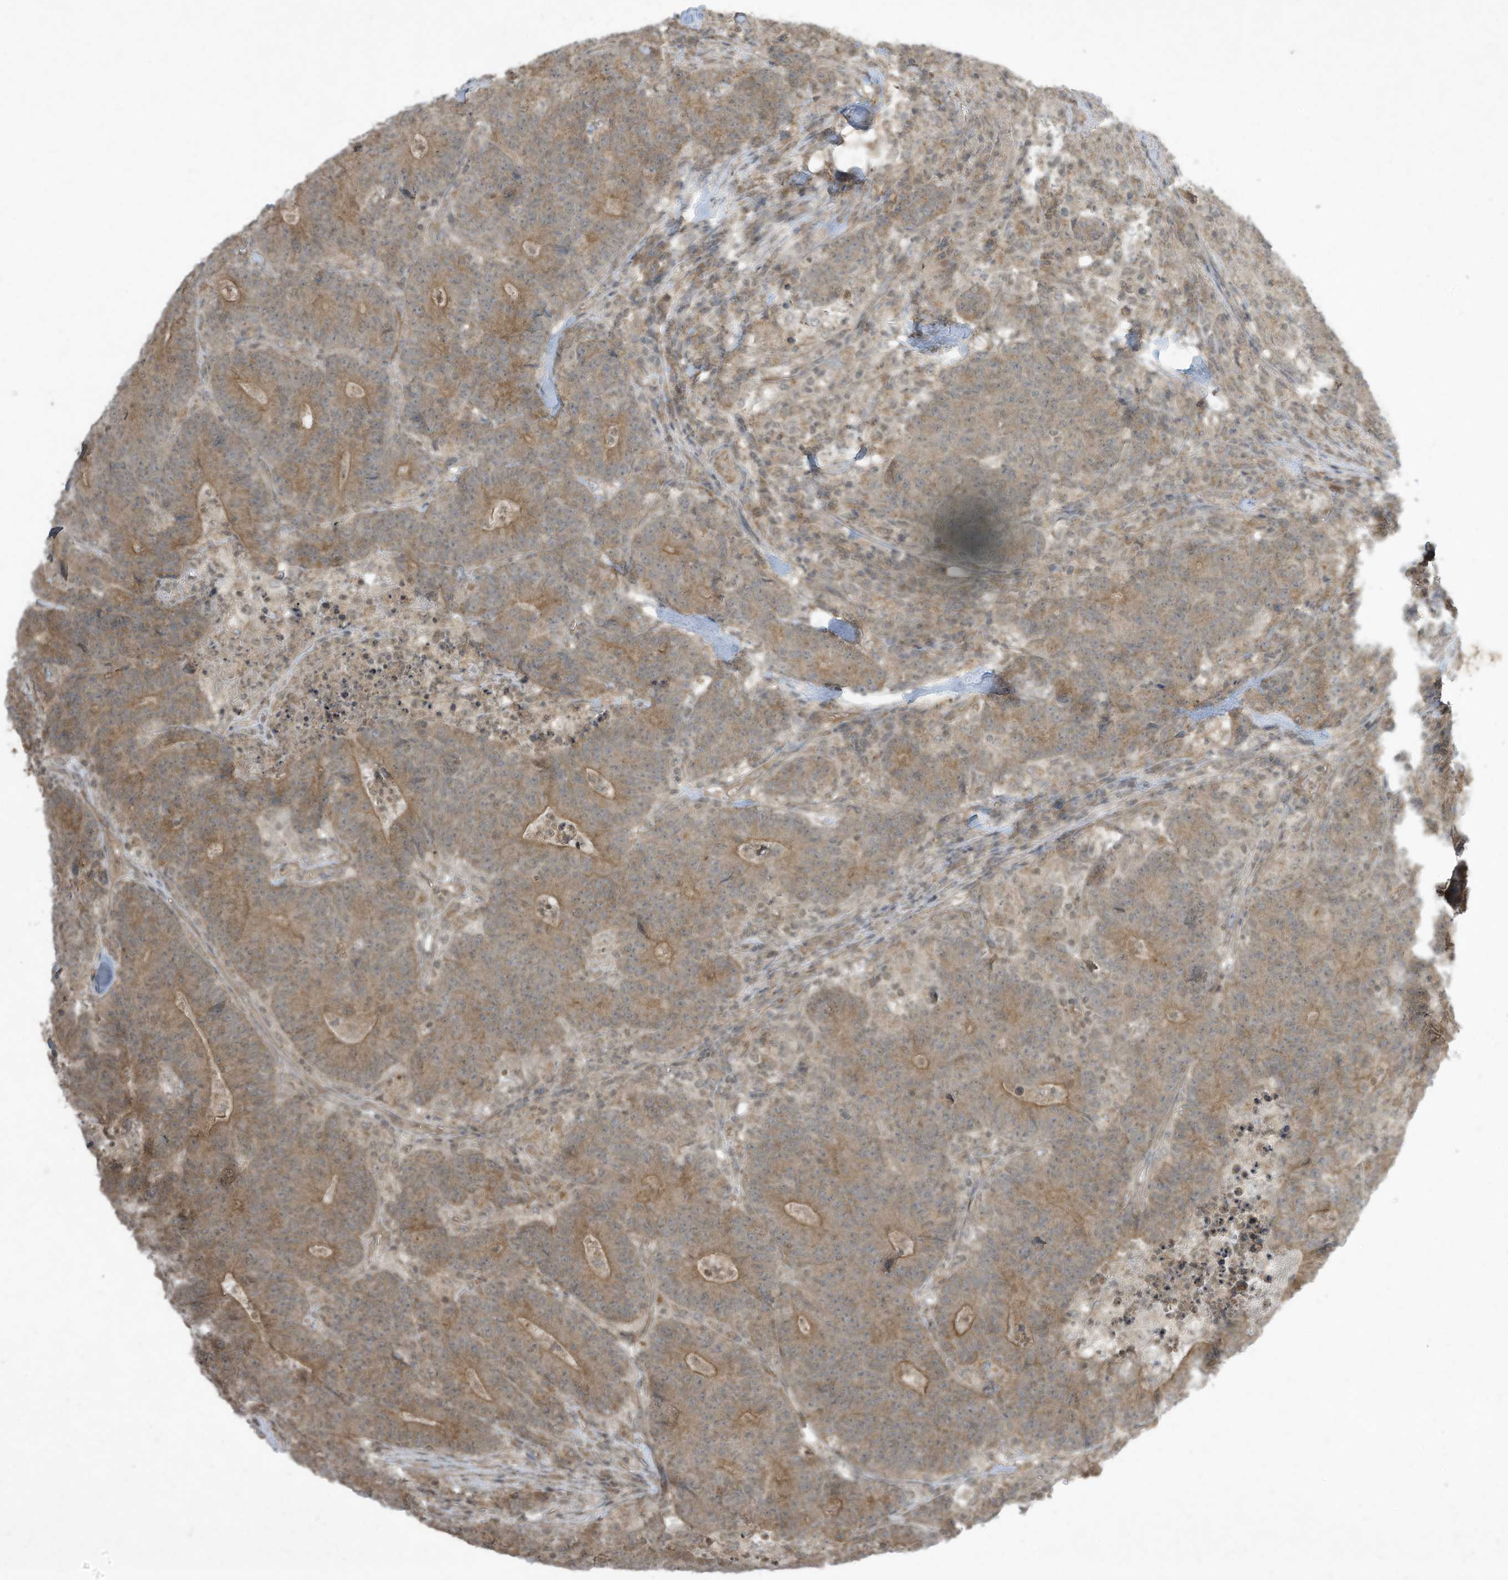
{"staining": {"intensity": "moderate", "quantity": ">75%", "location": "cytoplasmic/membranous"}, "tissue": "colorectal cancer", "cell_type": "Tumor cells", "image_type": "cancer", "snomed": [{"axis": "morphology", "description": "Normal tissue, NOS"}, {"axis": "morphology", "description": "Adenocarcinoma, NOS"}, {"axis": "topography", "description": "Colon"}], "caption": "Colorectal cancer (adenocarcinoma) stained with immunohistochemistry (IHC) displays moderate cytoplasmic/membranous expression in about >75% of tumor cells.", "gene": "MATN2", "patient": {"sex": "female", "age": 75}}